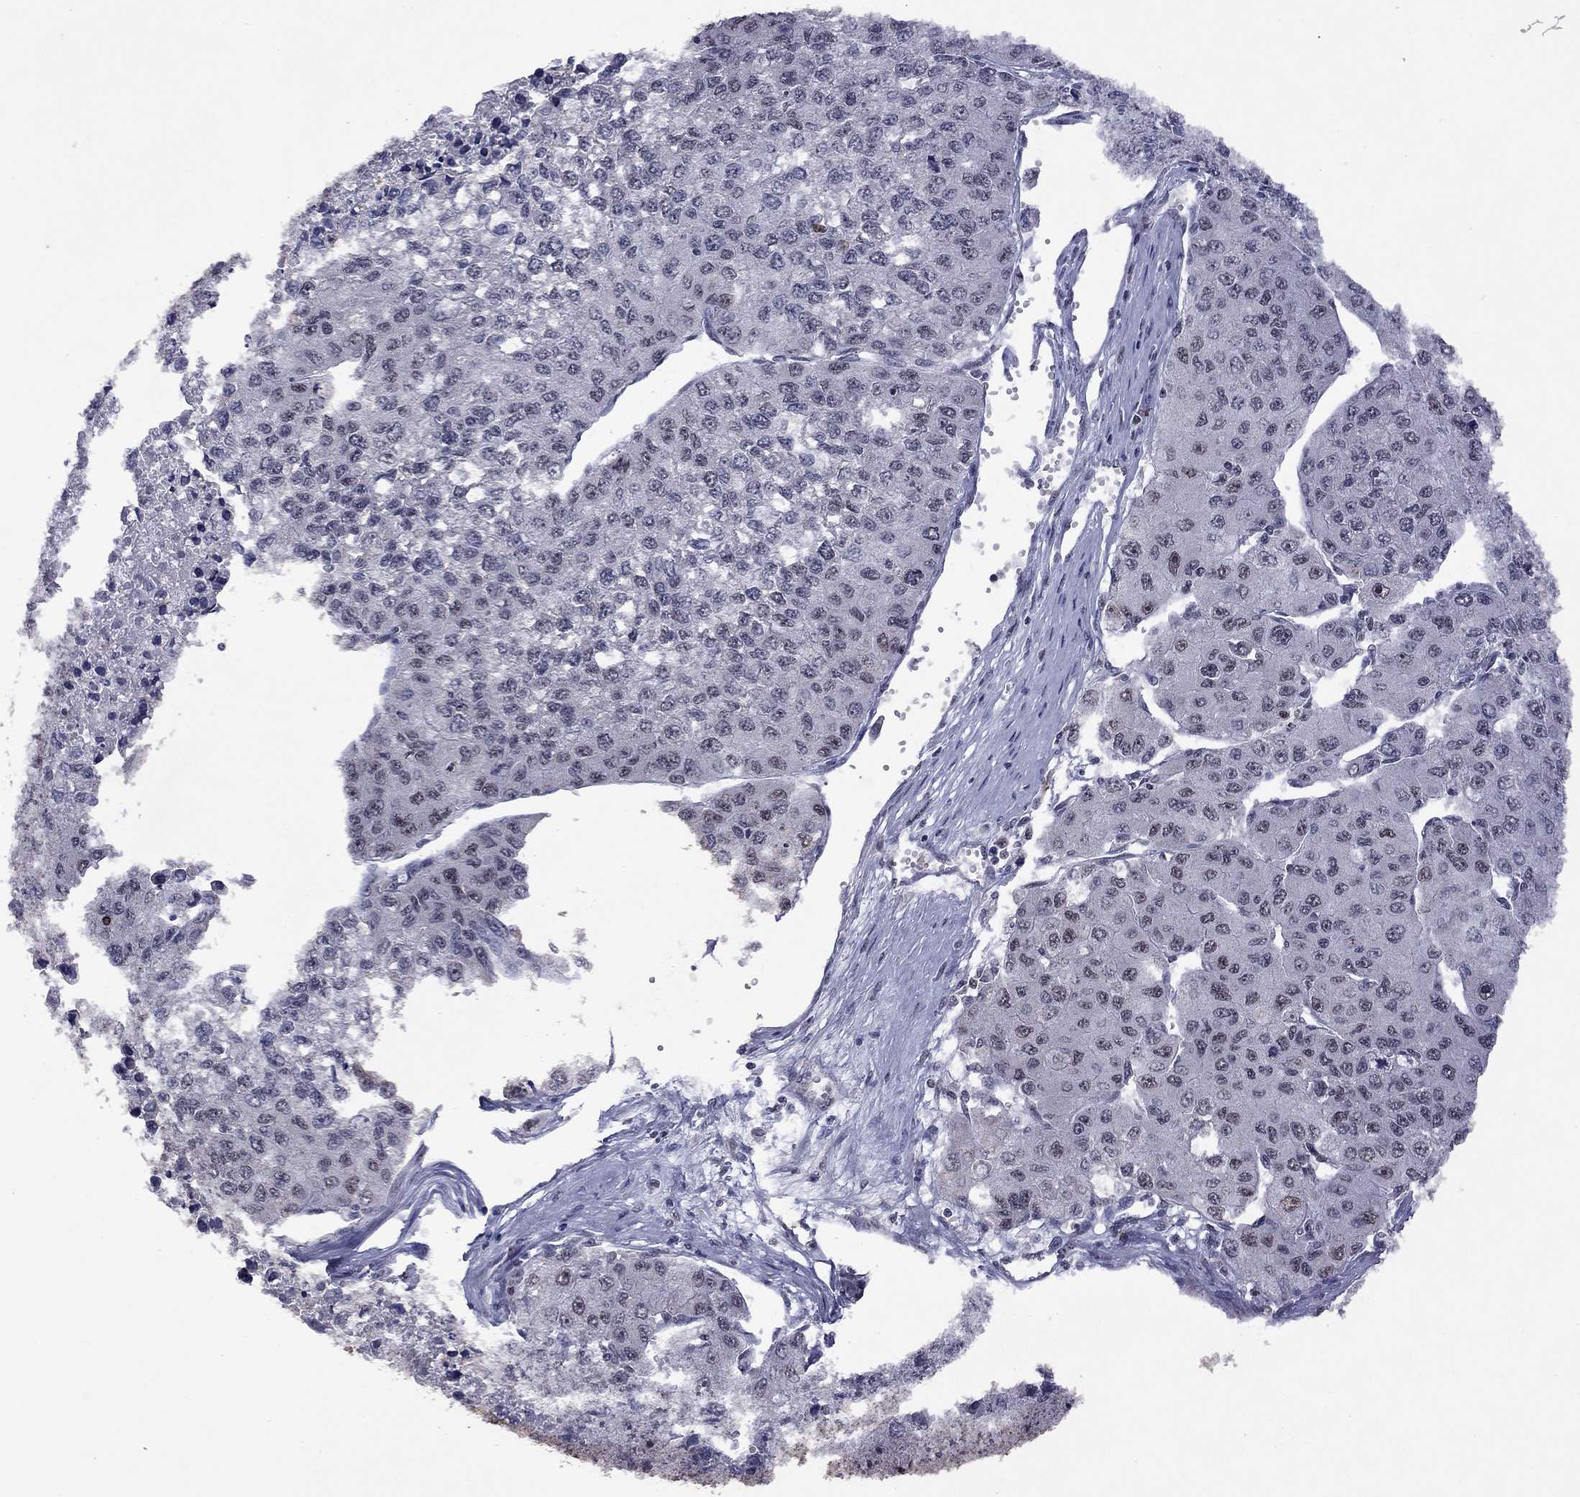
{"staining": {"intensity": "negative", "quantity": "none", "location": "none"}, "tissue": "liver cancer", "cell_type": "Tumor cells", "image_type": "cancer", "snomed": [{"axis": "morphology", "description": "Carcinoma, Hepatocellular, NOS"}, {"axis": "topography", "description": "Liver"}], "caption": "DAB immunohistochemical staining of hepatocellular carcinoma (liver) demonstrates no significant expression in tumor cells.", "gene": "SPOUT1", "patient": {"sex": "female", "age": 66}}